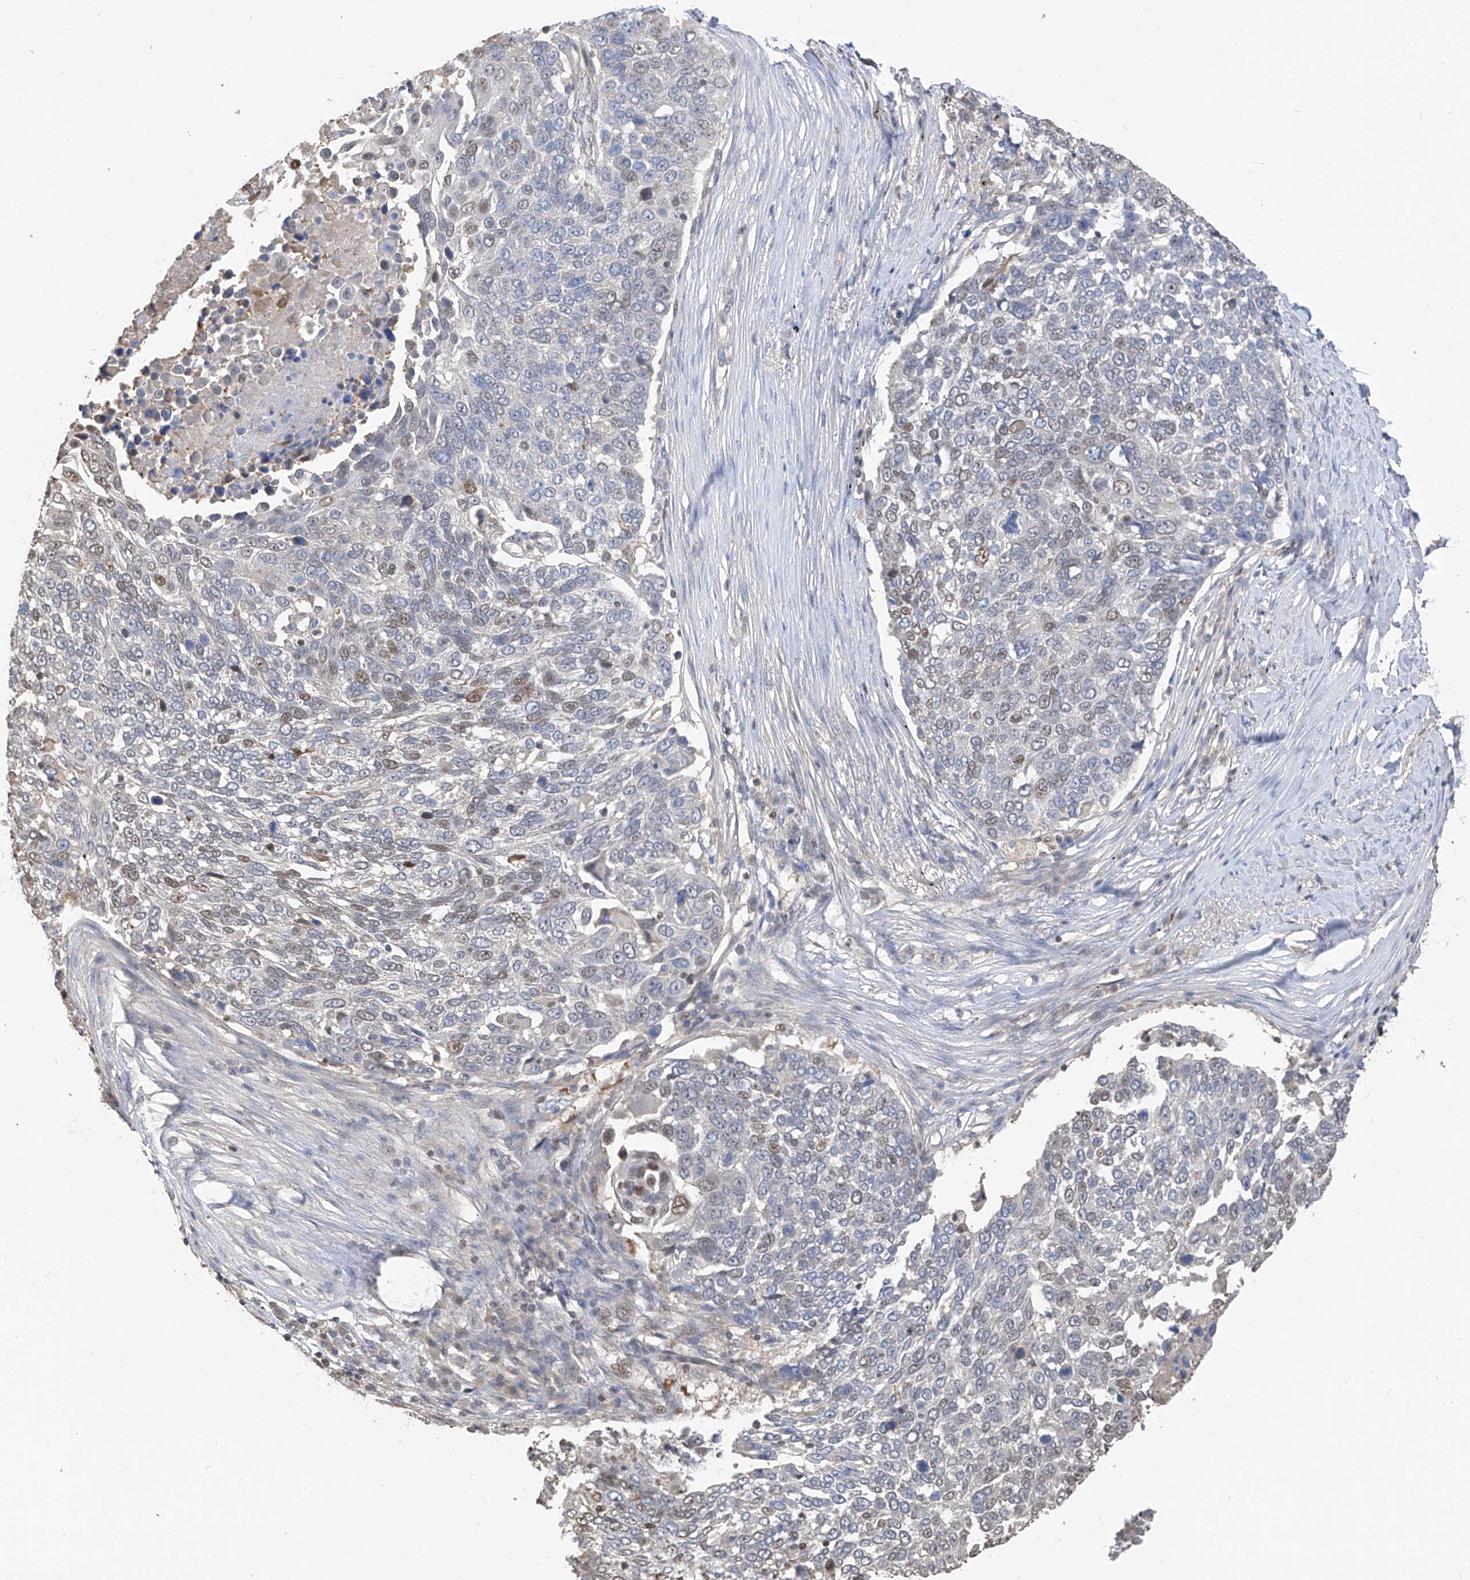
{"staining": {"intensity": "weak", "quantity": "<25%", "location": "nuclear"}, "tissue": "lung cancer", "cell_type": "Tumor cells", "image_type": "cancer", "snomed": [{"axis": "morphology", "description": "Squamous cell carcinoma, NOS"}, {"axis": "topography", "description": "Lung"}], "caption": "Immunohistochemical staining of human lung cancer (squamous cell carcinoma) exhibits no significant expression in tumor cells.", "gene": "PMM1", "patient": {"sex": "male", "age": 66}}